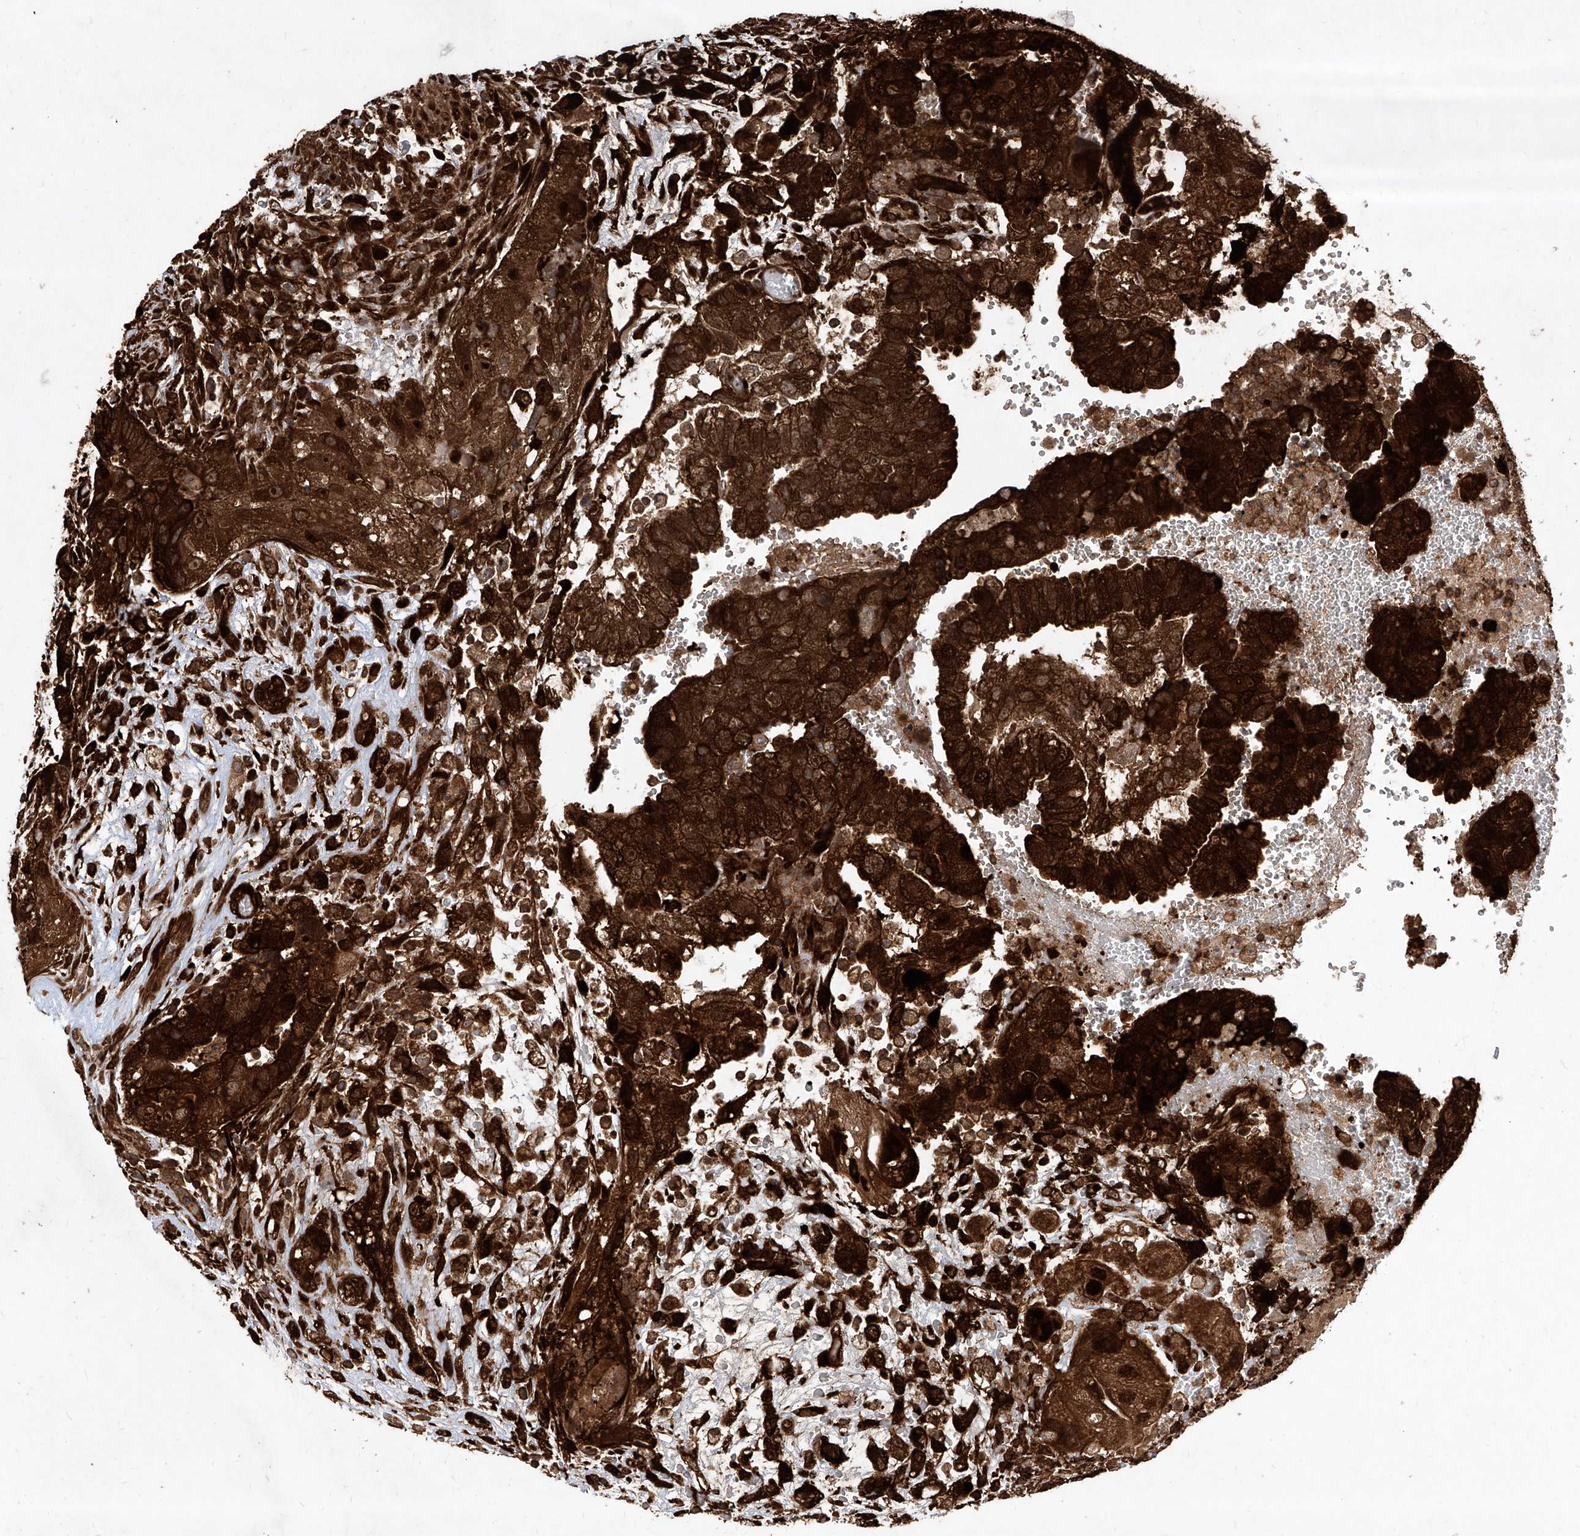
{"staining": {"intensity": "strong", "quantity": ">75%", "location": "cytoplasmic/membranous,nuclear"}, "tissue": "testis cancer", "cell_type": "Tumor cells", "image_type": "cancer", "snomed": [{"axis": "morphology", "description": "Carcinoma, Embryonal, NOS"}, {"axis": "topography", "description": "Testis"}], "caption": "Protein expression analysis of human embryonal carcinoma (testis) reveals strong cytoplasmic/membranous and nuclear positivity in about >75% of tumor cells.", "gene": "MAGED2", "patient": {"sex": "male", "age": 37}}